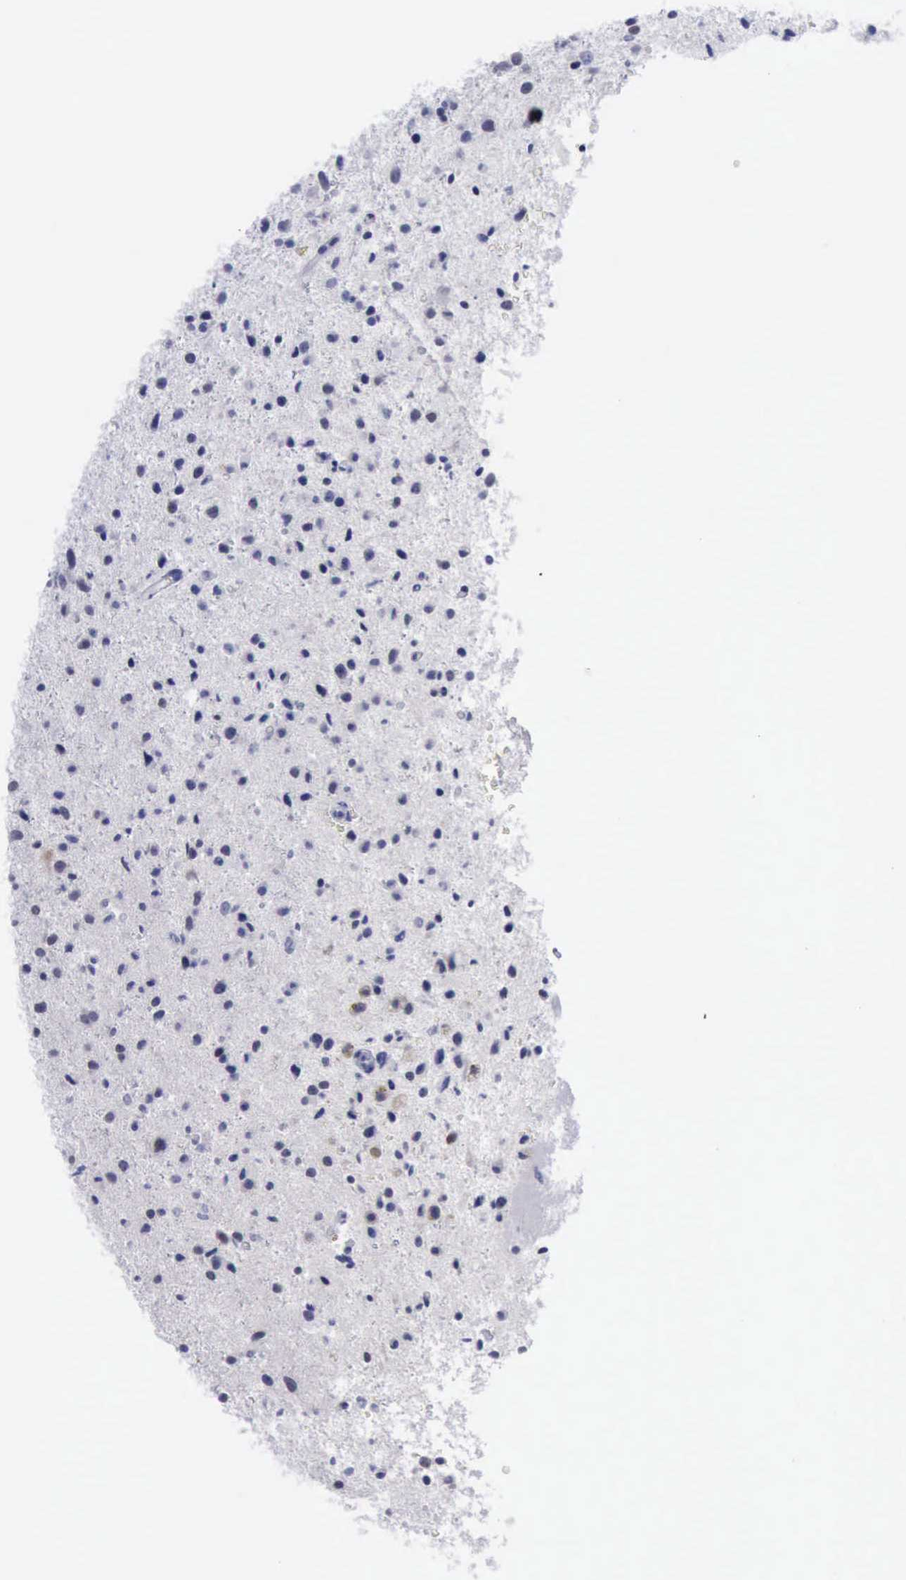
{"staining": {"intensity": "negative", "quantity": "none", "location": "none"}, "tissue": "glioma", "cell_type": "Tumor cells", "image_type": "cancer", "snomed": [{"axis": "morphology", "description": "Glioma, malignant, Low grade"}, {"axis": "topography", "description": "Brain"}], "caption": "High magnification brightfield microscopy of glioma stained with DAB (brown) and counterstained with hematoxylin (blue): tumor cells show no significant expression.", "gene": "SATB2", "patient": {"sex": "female", "age": 46}}